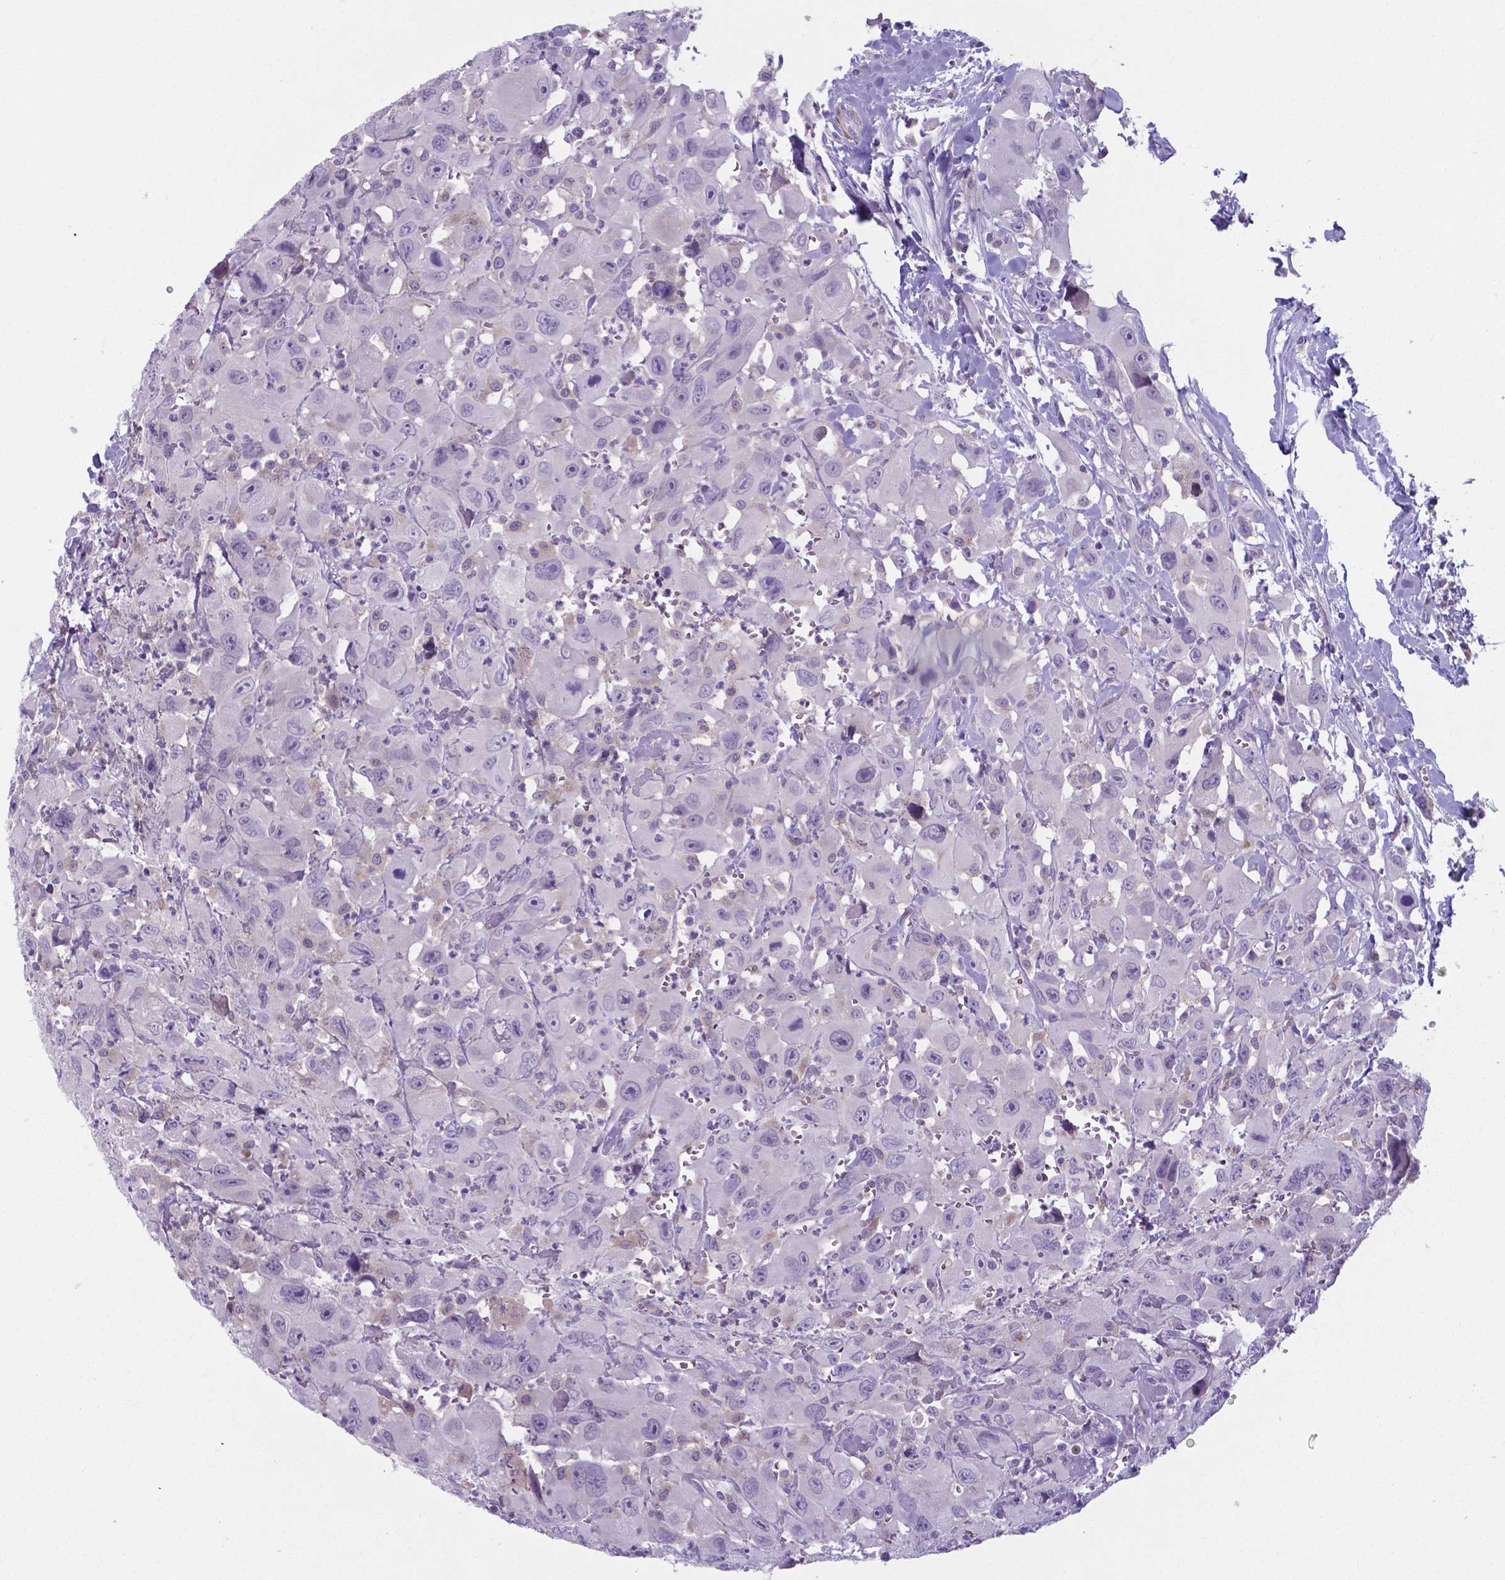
{"staining": {"intensity": "negative", "quantity": "none", "location": "none"}, "tissue": "head and neck cancer", "cell_type": "Tumor cells", "image_type": "cancer", "snomed": [{"axis": "morphology", "description": "Squamous cell carcinoma, NOS"}, {"axis": "morphology", "description": "Squamous cell carcinoma, metastatic, NOS"}, {"axis": "topography", "description": "Oral tissue"}, {"axis": "topography", "description": "Head-Neck"}], "caption": "Tumor cells are negative for brown protein staining in head and neck cancer.", "gene": "AP5B1", "patient": {"sex": "female", "age": 85}}